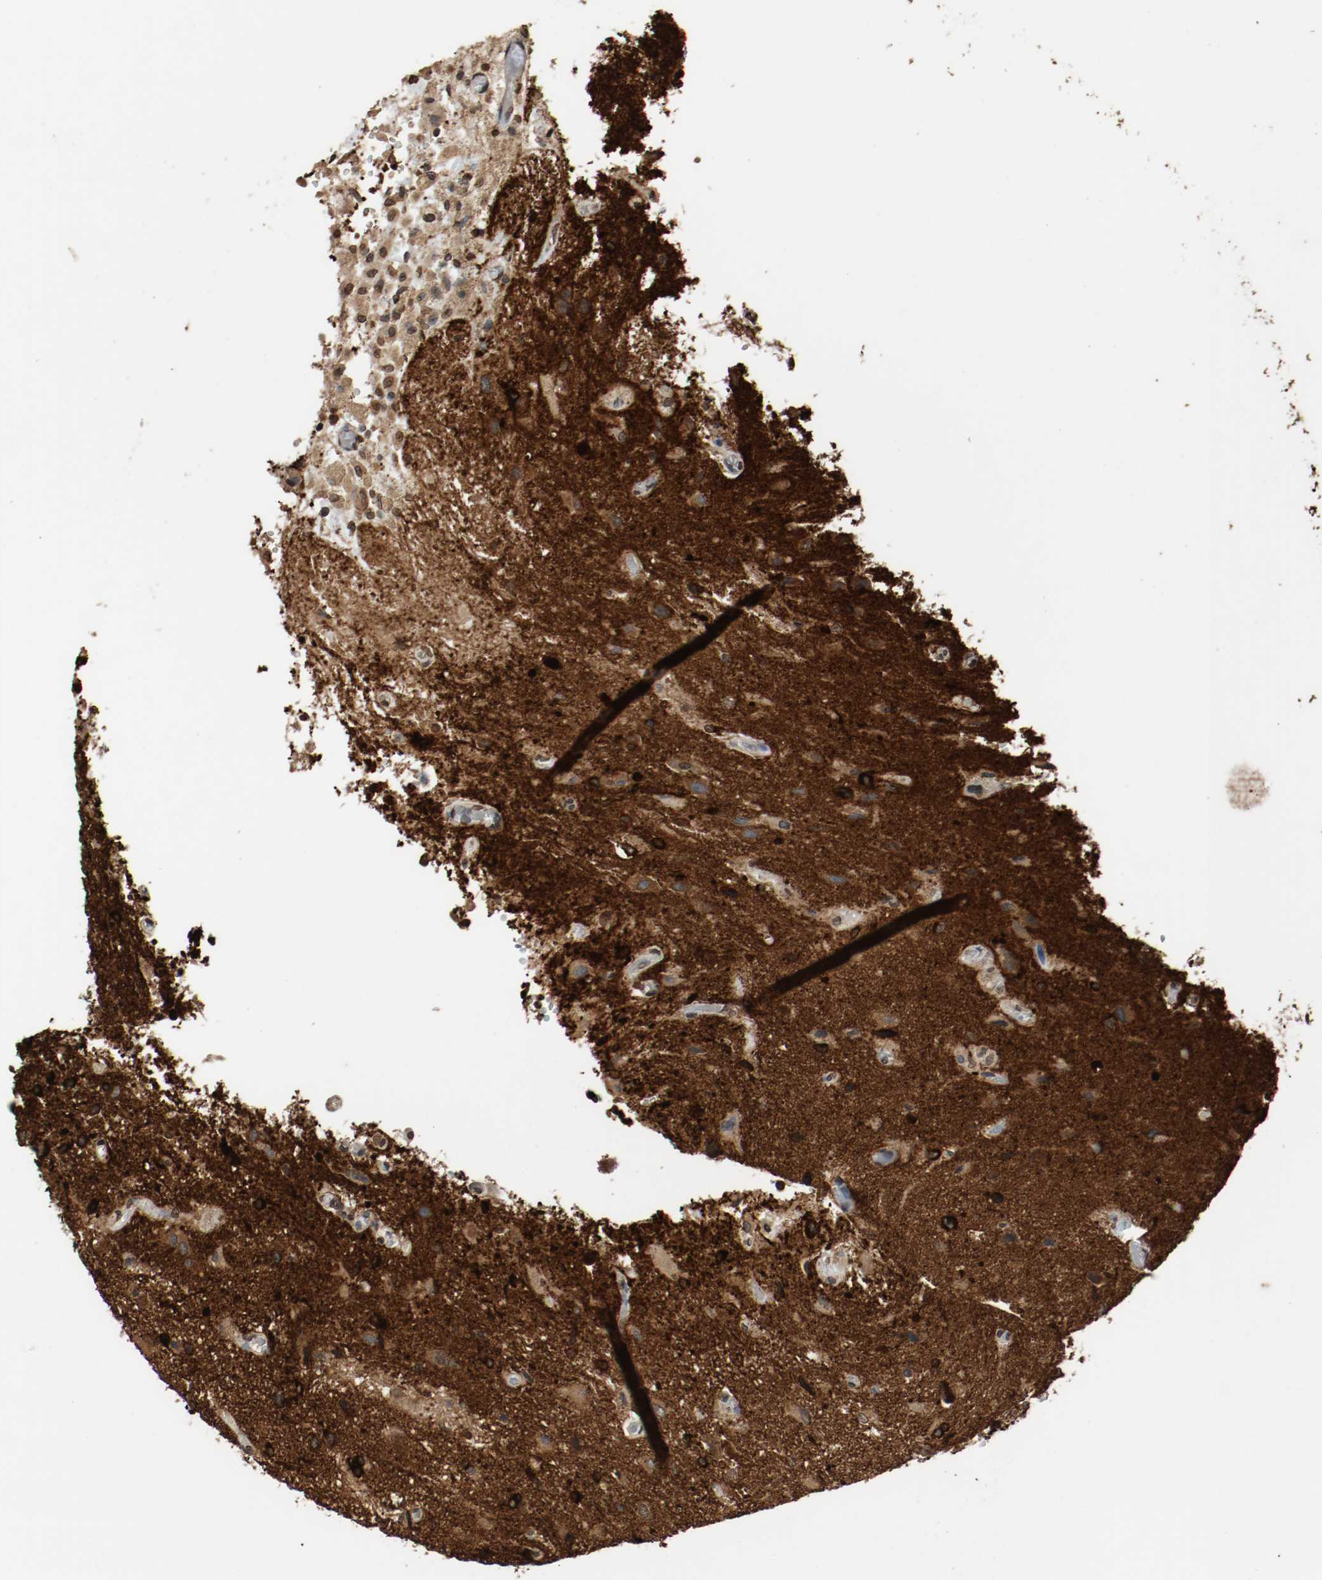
{"staining": {"intensity": "strong", "quantity": ">75%", "location": "cytoplasmic/membranous"}, "tissue": "glioma", "cell_type": "Tumor cells", "image_type": "cancer", "snomed": [{"axis": "morphology", "description": "Glioma, malignant, High grade"}, {"axis": "topography", "description": "Brain"}], "caption": "An immunohistochemistry (IHC) histopathology image of tumor tissue is shown. Protein staining in brown labels strong cytoplasmic/membranous positivity in high-grade glioma (malignant) within tumor cells.", "gene": "RTN4", "patient": {"sex": "male", "age": 47}}